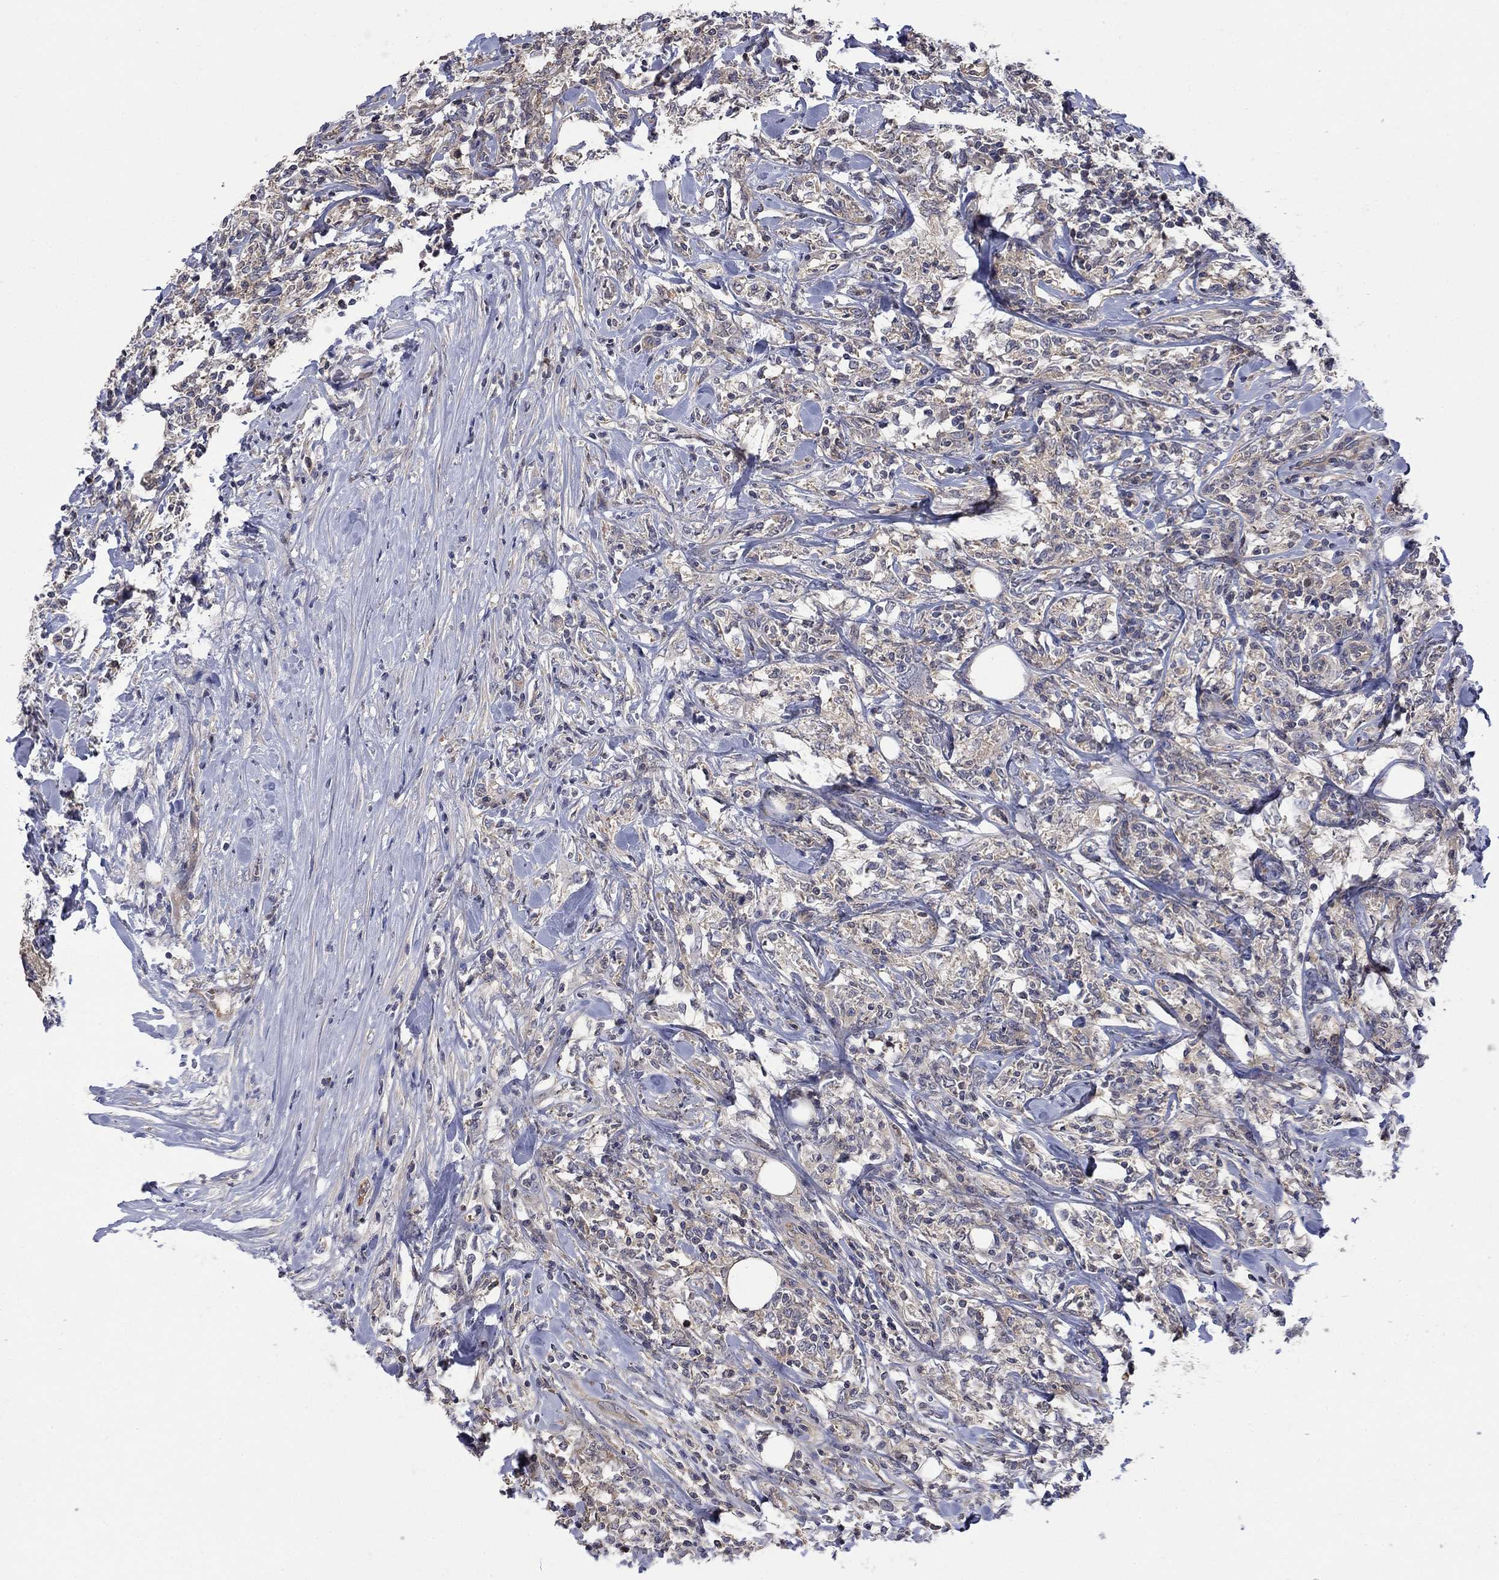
{"staining": {"intensity": "negative", "quantity": "none", "location": "none"}, "tissue": "lymphoma", "cell_type": "Tumor cells", "image_type": "cancer", "snomed": [{"axis": "morphology", "description": "Malignant lymphoma, non-Hodgkin's type, High grade"}, {"axis": "topography", "description": "Lymph node"}], "caption": "Lymphoma stained for a protein using immunohistochemistry reveals no positivity tumor cells.", "gene": "PDZD2", "patient": {"sex": "female", "age": 84}}